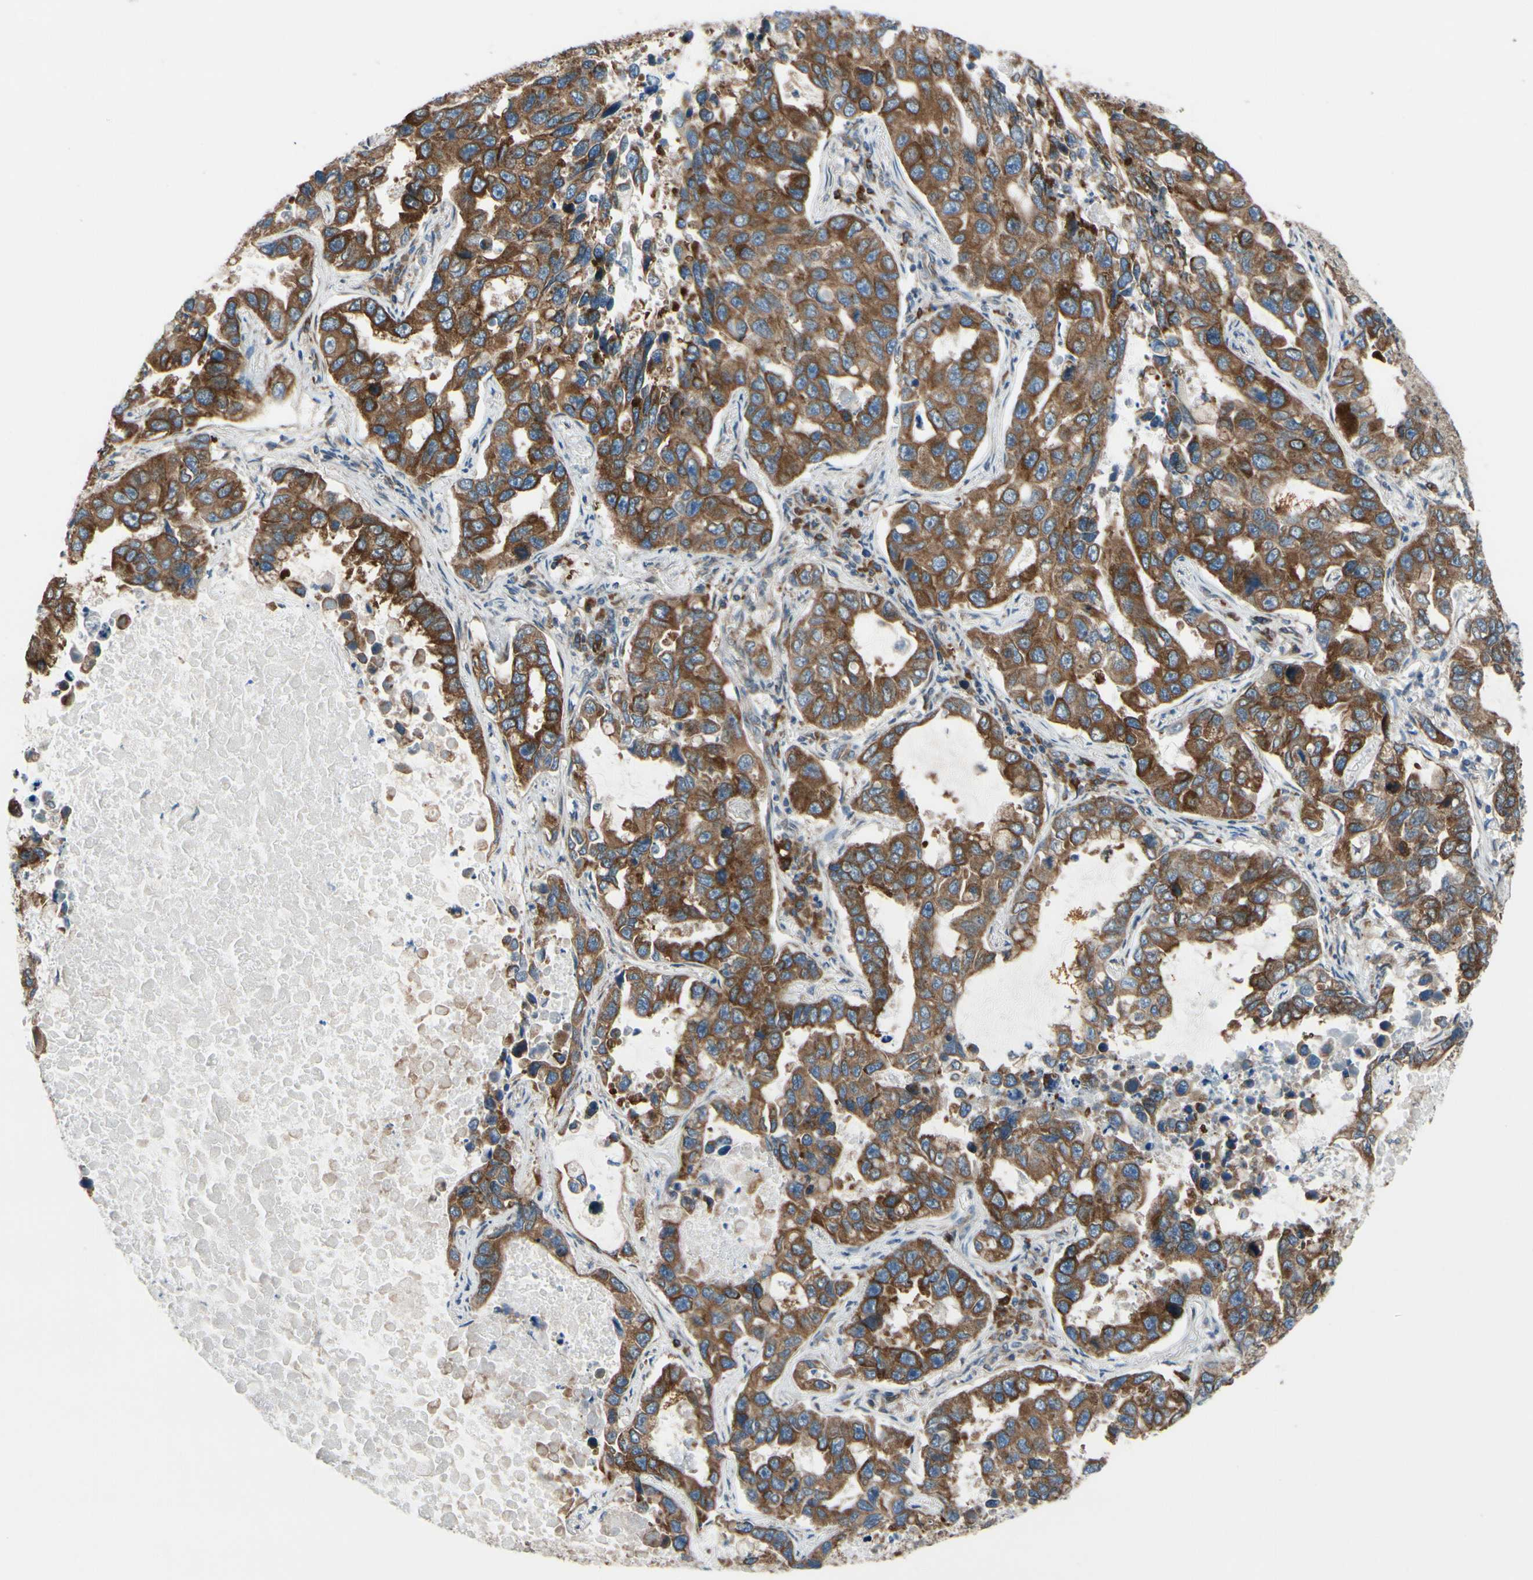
{"staining": {"intensity": "strong", "quantity": ">75%", "location": "cytoplasmic/membranous"}, "tissue": "lung cancer", "cell_type": "Tumor cells", "image_type": "cancer", "snomed": [{"axis": "morphology", "description": "Adenocarcinoma, NOS"}, {"axis": "topography", "description": "Lung"}], "caption": "IHC (DAB (3,3'-diaminobenzidine)) staining of lung cancer demonstrates strong cytoplasmic/membranous protein expression in about >75% of tumor cells.", "gene": "CLCC1", "patient": {"sex": "male", "age": 64}}